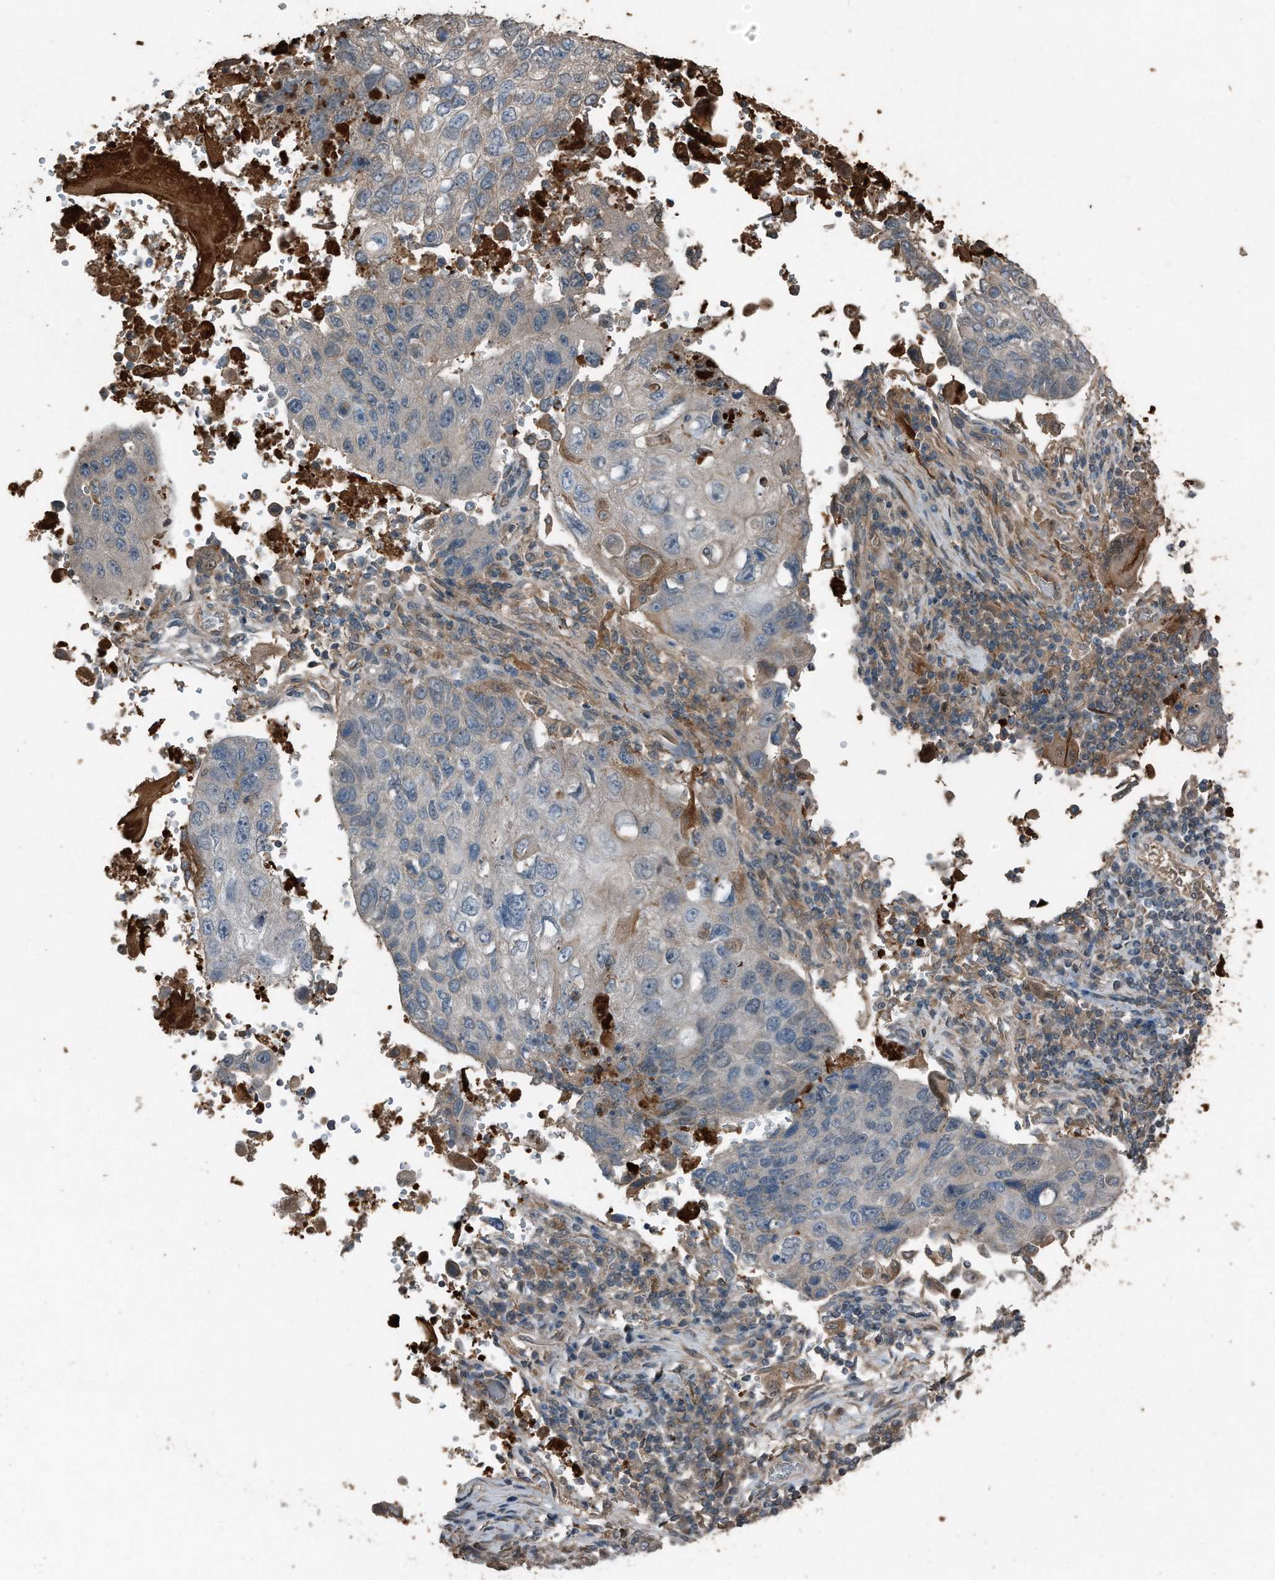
{"staining": {"intensity": "negative", "quantity": "none", "location": "none"}, "tissue": "lung cancer", "cell_type": "Tumor cells", "image_type": "cancer", "snomed": [{"axis": "morphology", "description": "Squamous cell carcinoma, NOS"}, {"axis": "topography", "description": "Lung"}], "caption": "This is an IHC micrograph of lung cancer. There is no staining in tumor cells.", "gene": "C9", "patient": {"sex": "male", "age": 61}}